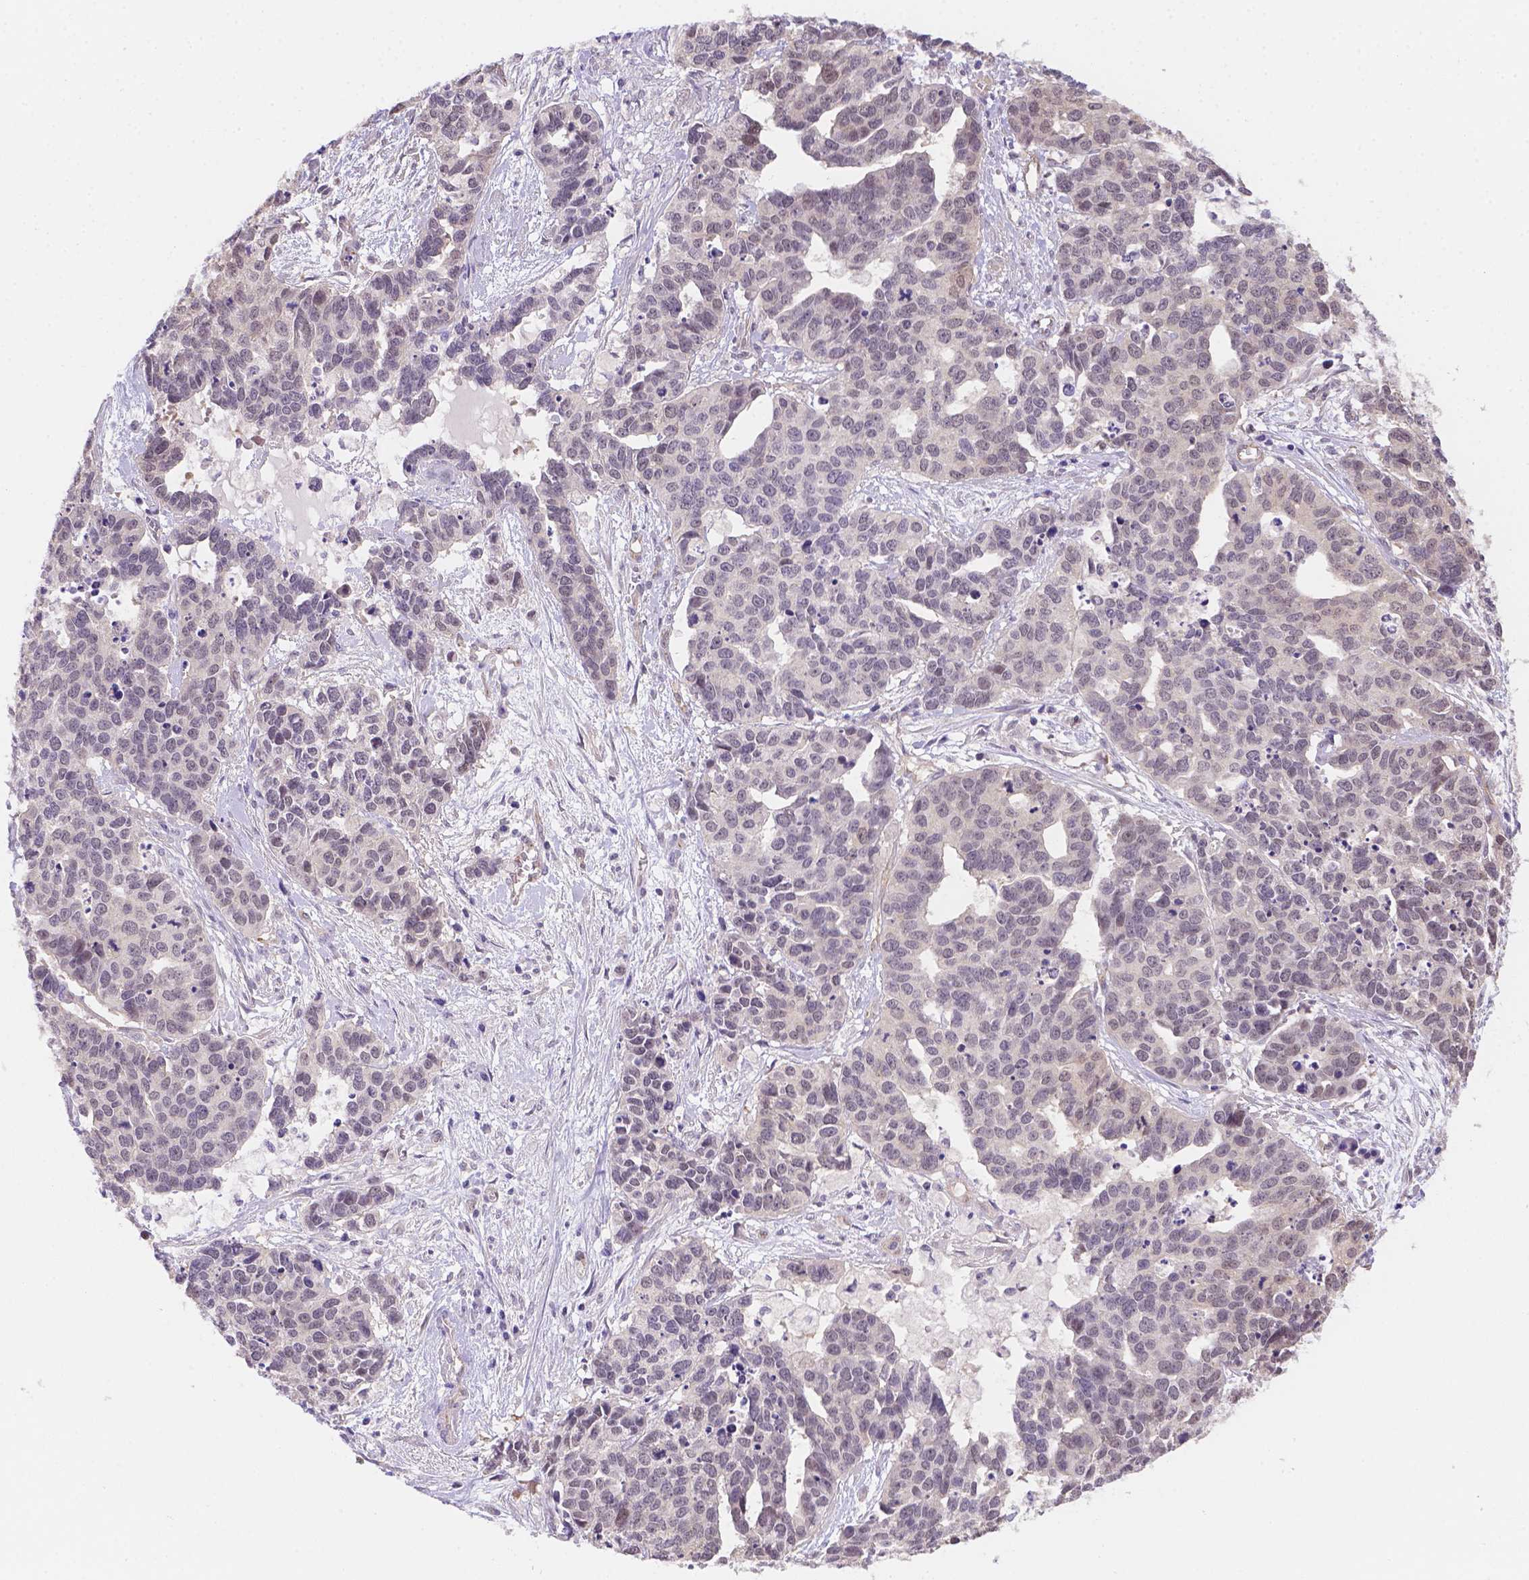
{"staining": {"intensity": "negative", "quantity": "none", "location": "none"}, "tissue": "ovarian cancer", "cell_type": "Tumor cells", "image_type": "cancer", "snomed": [{"axis": "morphology", "description": "Carcinoma, endometroid"}, {"axis": "topography", "description": "Ovary"}], "caption": "Tumor cells are negative for brown protein staining in ovarian endometroid carcinoma.", "gene": "NXPE2", "patient": {"sex": "female", "age": 65}}